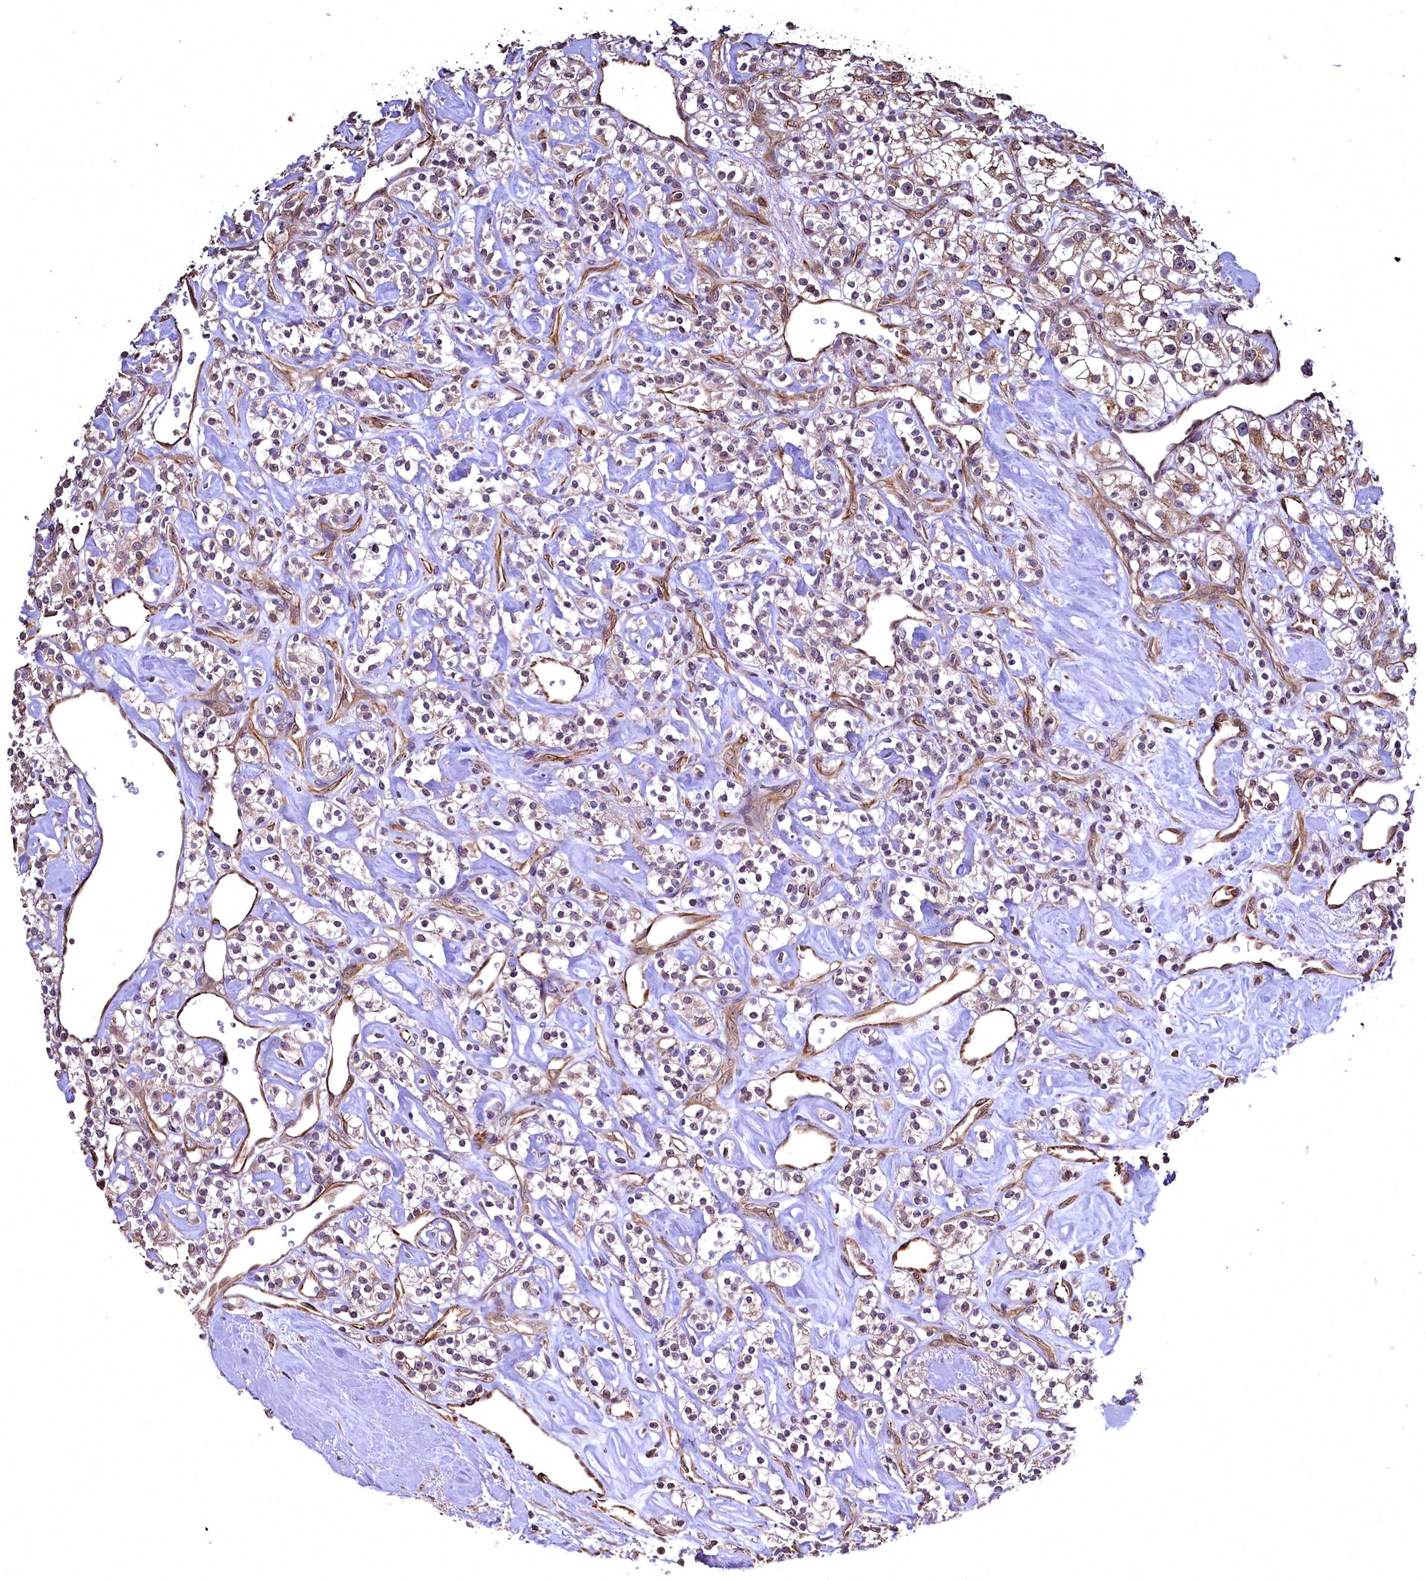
{"staining": {"intensity": "weak", "quantity": "25%-75%", "location": "cytoplasmic/membranous"}, "tissue": "renal cancer", "cell_type": "Tumor cells", "image_type": "cancer", "snomed": [{"axis": "morphology", "description": "Adenocarcinoma, NOS"}, {"axis": "topography", "description": "Kidney"}], "caption": "Protein expression analysis of human renal cancer (adenocarcinoma) reveals weak cytoplasmic/membranous positivity in approximately 25%-75% of tumor cells.", "gene": "TBCEL", "patient": {"sex": "male", "age": 77}}